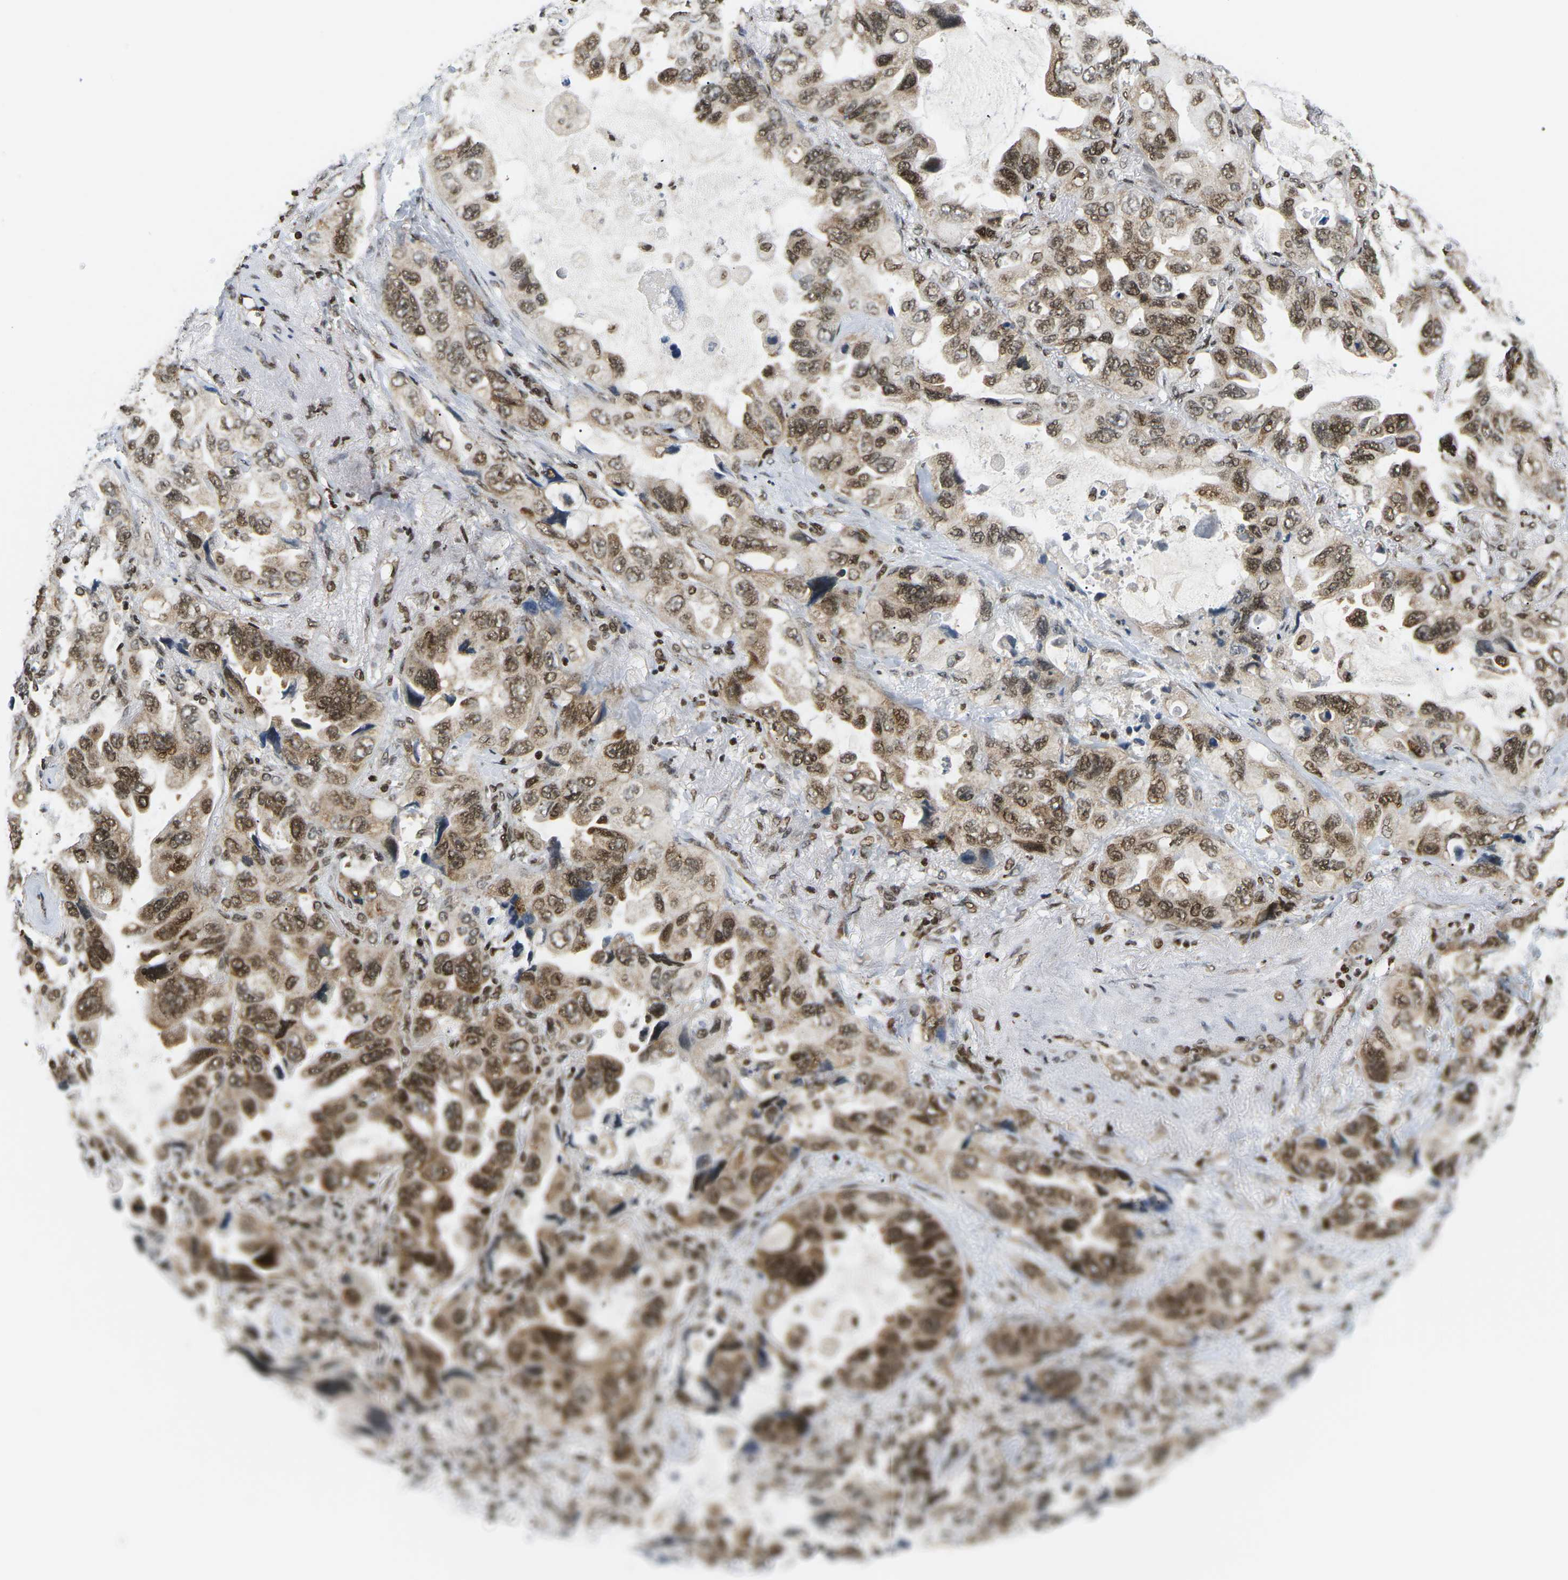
{"staining": {"intensity": "moderate", "quantity": ">75%", "location": "cytoplasmic/membranous,nuclear"}, "tissue": "lung cancer", "cell_type": "Tumor cells", "image_type": "cancer", "snomed": [{"axis": "morphology", "description": "Squamous cell carcinoma, NOS"}, {"axis": "topography", "description": "Lung"}], "caption": "Human lung cancer stained for a protein (brown) shows moderate cytoplasmic/membranous and nuclear positive positivity in about >75% of tumor cells.", "gene": "CELF1", "patient": {"sex": "female", "age": 73}}